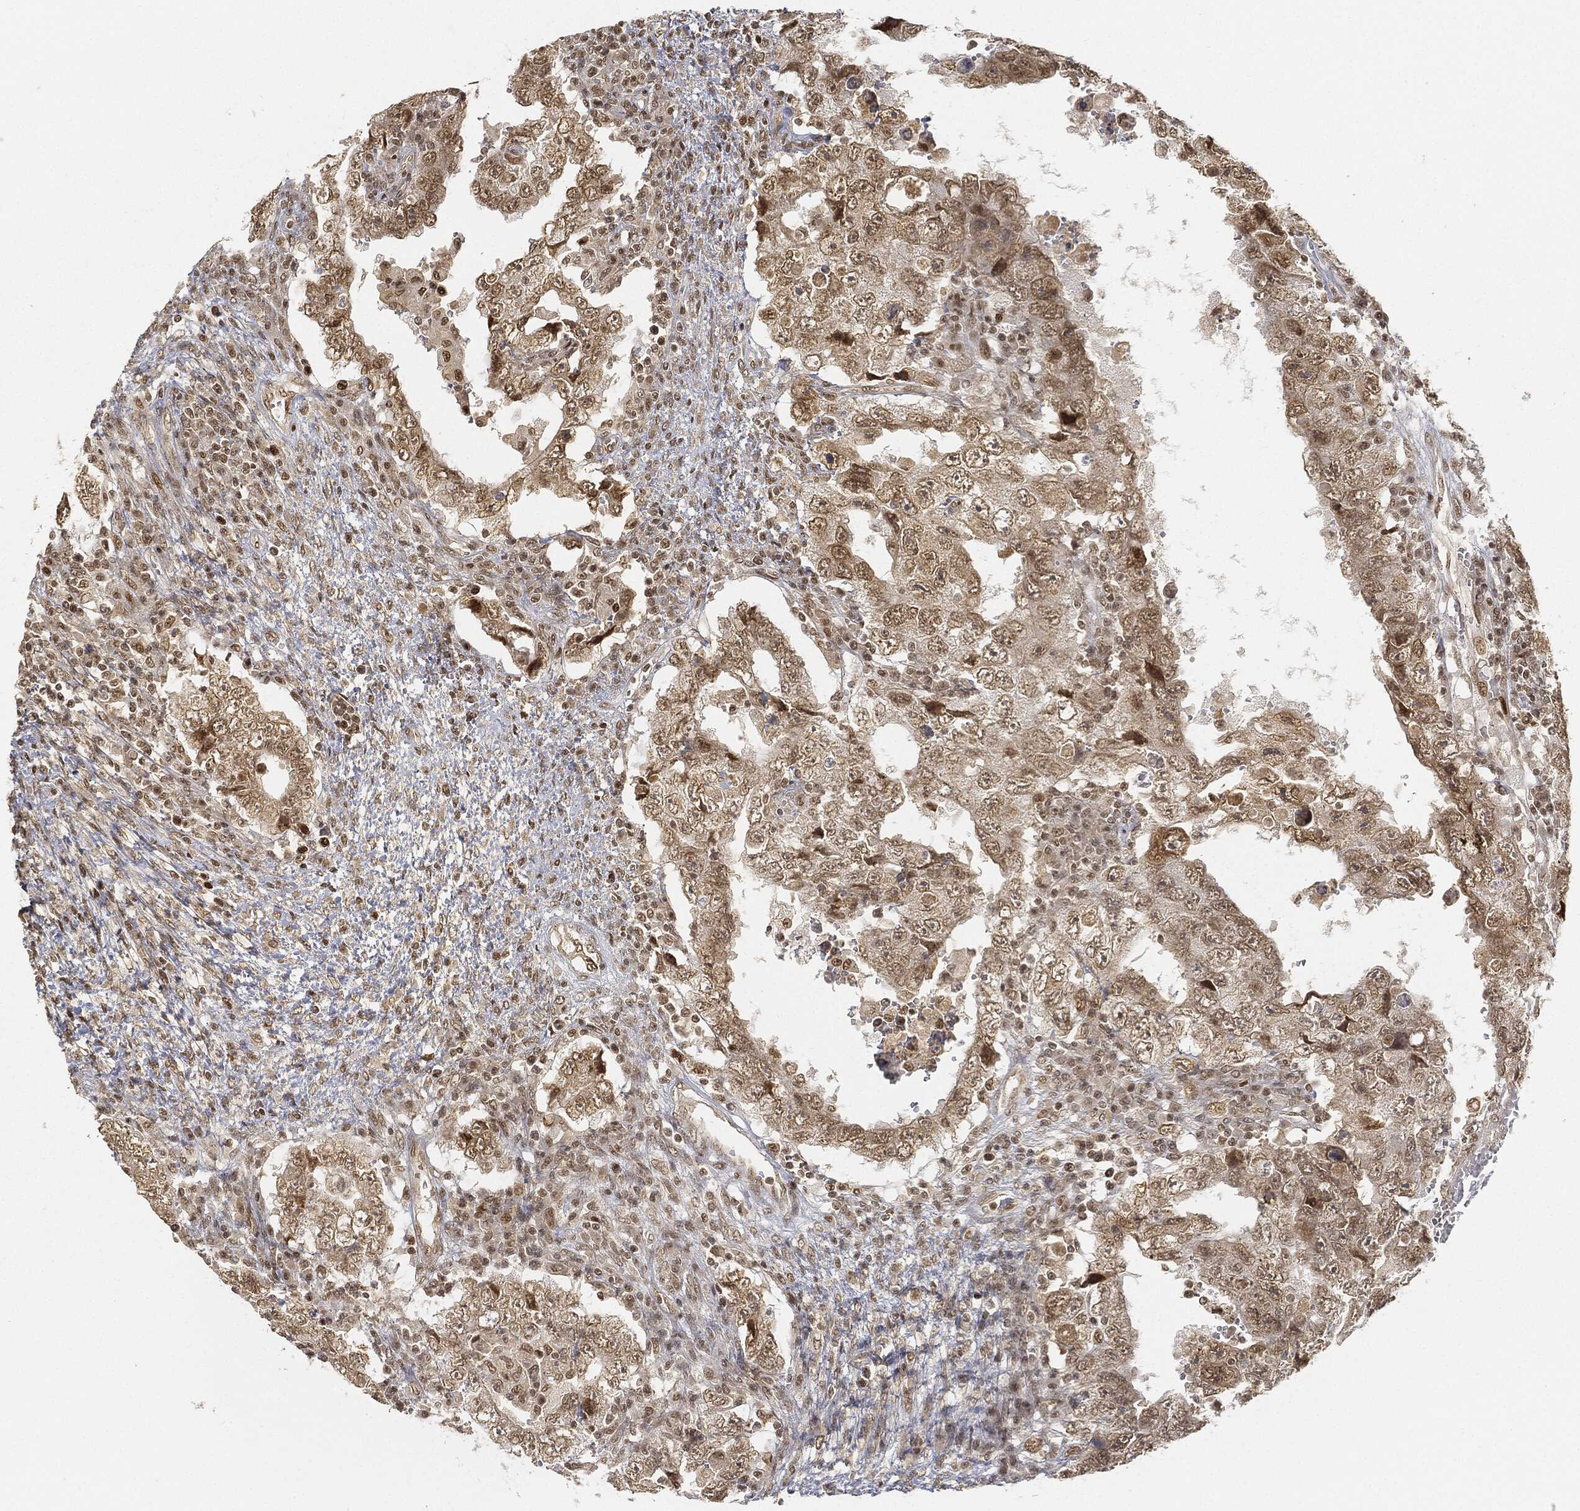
{"staining": {"intensity": "moderate", "quantity": "25%-75%", "location": "cytoplasmic/membranous,nuclear"}, "tissue": "testis cancer", "cell_type": "Tumor cells", "image_type": "cancer", "snomed": [{"axis": "morphology", "description": "Carcinoma, Embryonal, NOS"}, {"axis": "topography", "description": "Testis"}], "caption": "Testis cancer stained for a protein shows moderate cytoplasmic/membranous and nuclear positivity in tumor cells.", "gene": "CIB1", "patient": {"sex": "male", "age": 26}}